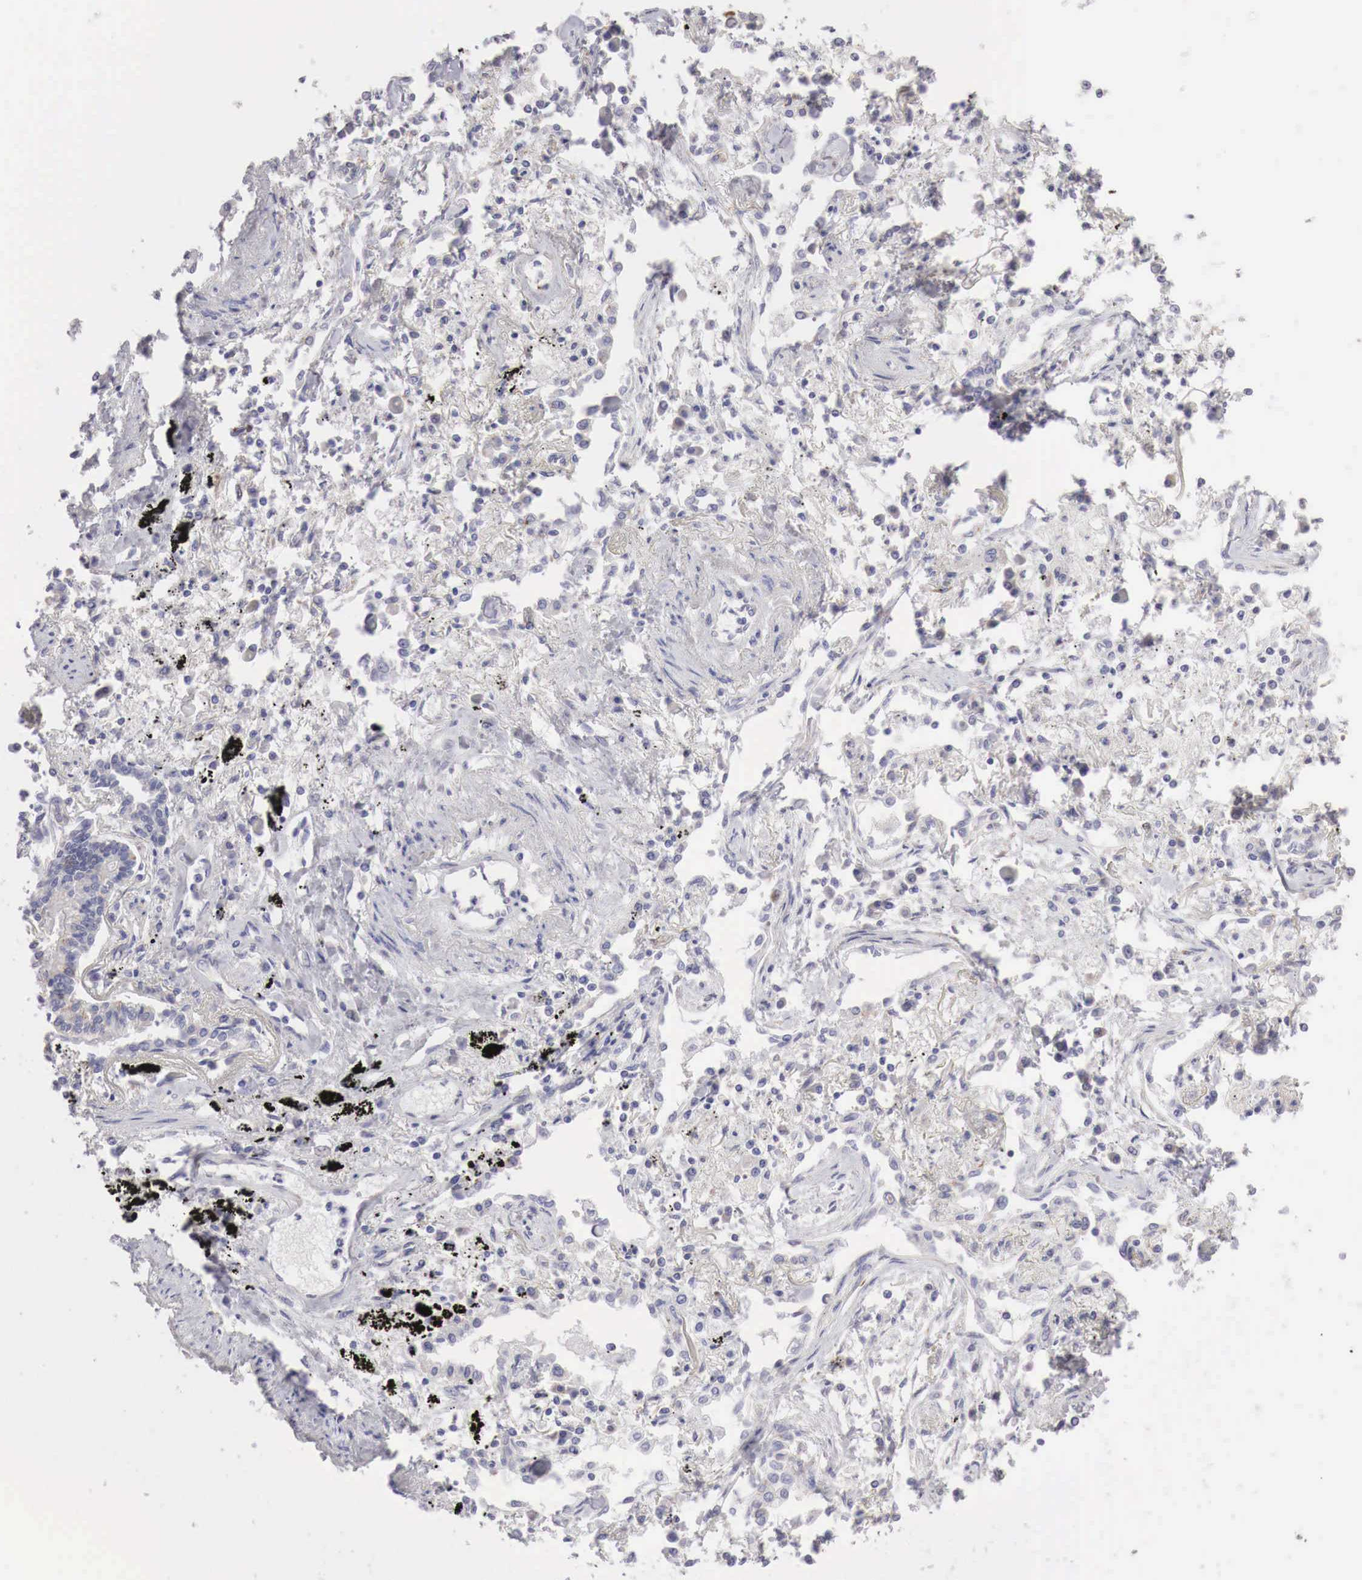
{"staining": {"intensity": "weak", "quantity": "<25%", "location": "cytoplasmic/membranous"}, "tissue": "lung cancer", "cell_type": "Tumor cells", "image_type": "cancer", "snomed": [{"axis": "morphology", "description": "Adenocarcinoma, NOS"}, {"axis": "topography", "description": "Lung"}], "caption": "IHC of human lung adenocarcinoma shows no staining in tumor cells.", "gene": "NSDHL", "patient": {"sex": "male", "age": 60}}